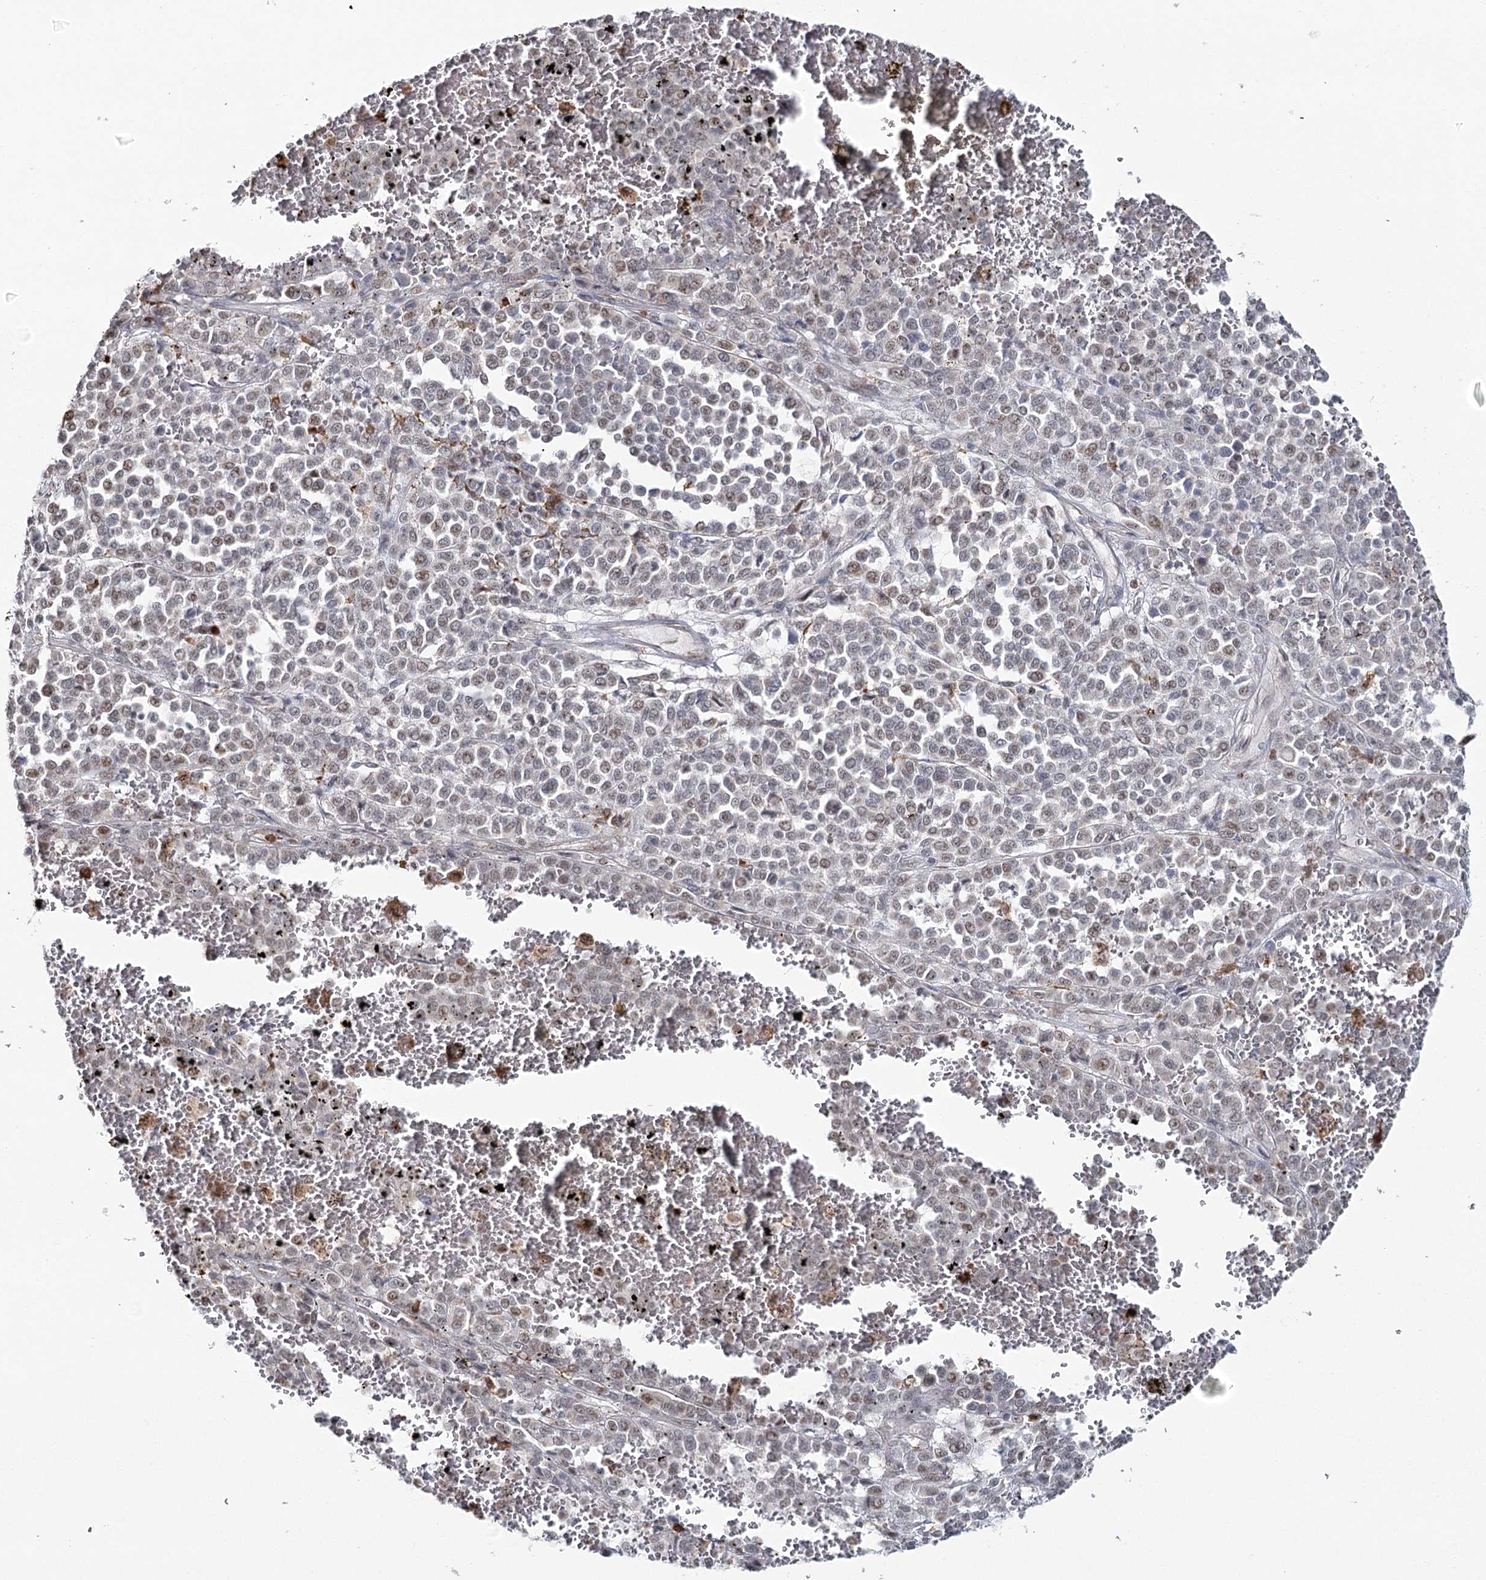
{"staining": {"intensity": "weak", "quantity": "<25%", "location": "nuclear"}, "tissue": "melanoma", "cell_type": "Tumor cells", "image_type": "cancer", "snomed": [{"axis": "morphology", "description": "Malignant melanoma, Metastatic site"}, {"axis": "topography", "description": "Pancreas"}], "caption": "Melanoma stained for a protein using IHC displays no expression tumor cells.", "gene": "ATAD1", "patient": {"sex": "female", "age": 30}}